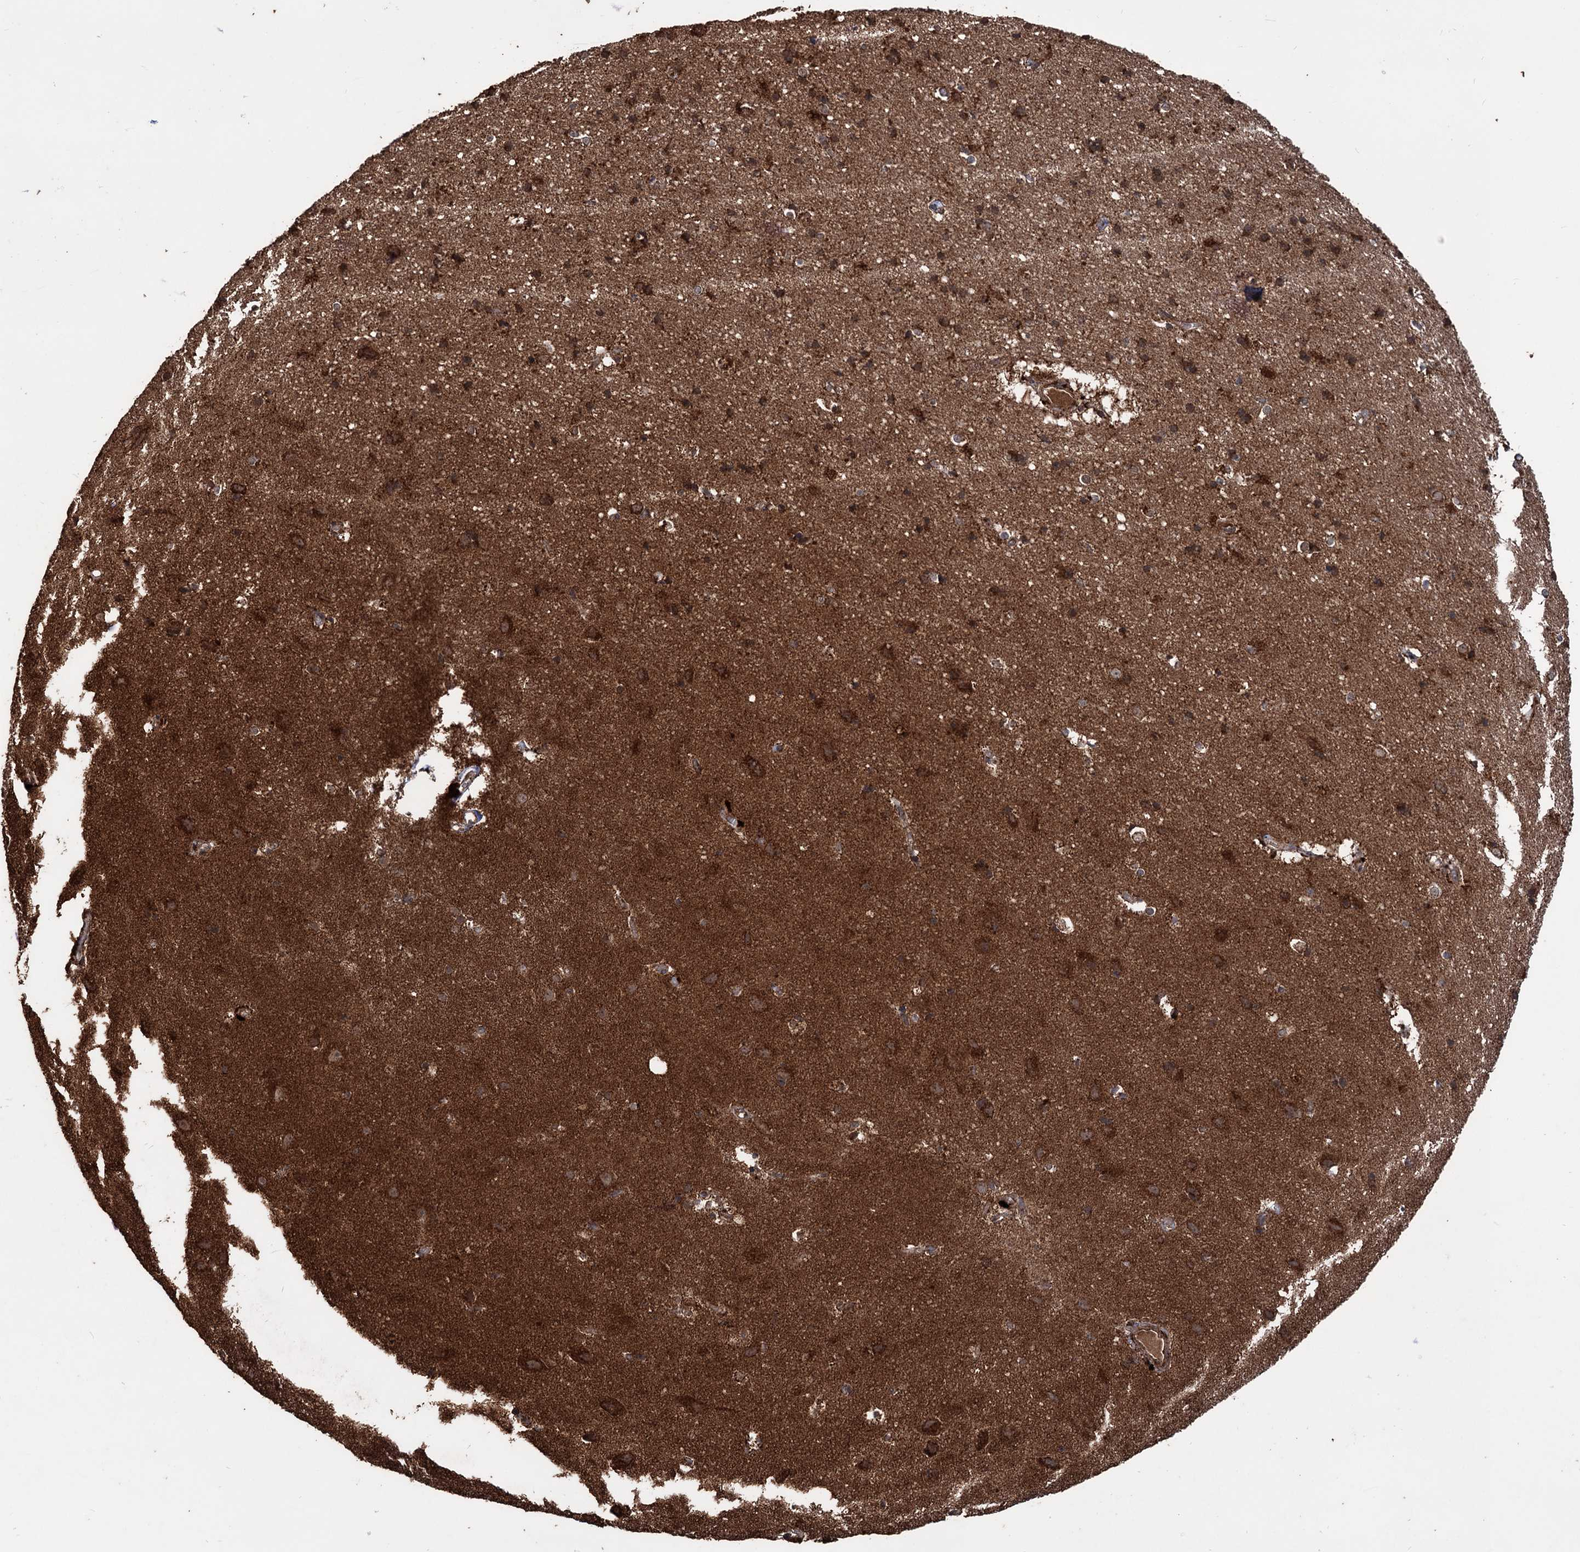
{"staining": {"intensity": "strong", "quantity": ">75%", "location": "cytoplasmic/membranous"}, "tissue": "cerebral cortex", "cell_type": "Endothelial cells", "image_type": "normal", "snomed": [{"axis": "morphology", "description": "Normal tissue, NOS"}, {"axis": "topography", "description": "Cerebral cortex"}], "caption": "Benign cerebral cortex exhibits strong cytoplasmic/membranous expression in about >75% of endothelial cells.", "gene": "IPO4", "patient": {"sex": "male", "age": 54}}